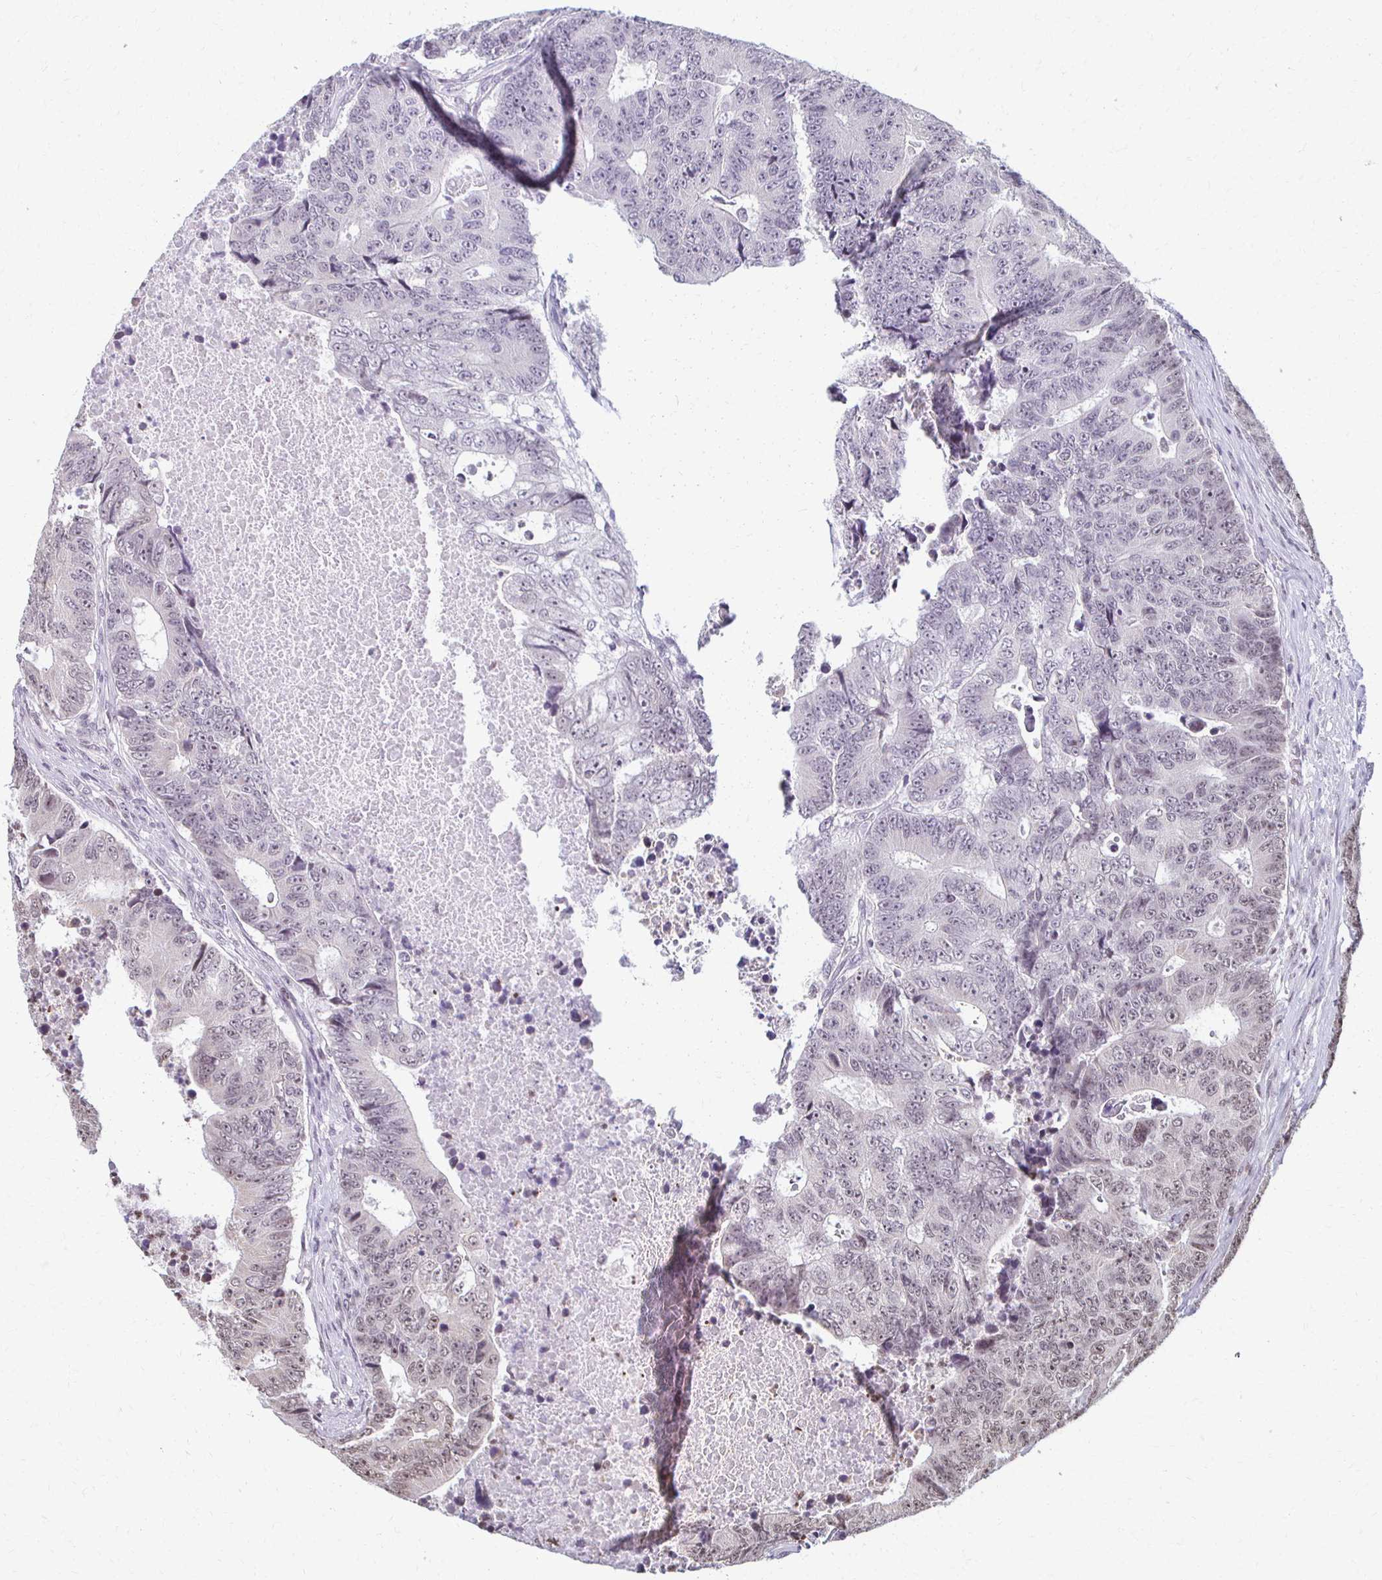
{"staining": {"intensity": "moderate", "quantity": "<25%", "location": "nuclear"}, "tissue": "colorectal cancer", "cell_type": "Tumor cells", "image_type": "cancer", "snomed": [{"axis": "morphology", "description": "Adenocarcinoma, NOS"}, {"axis": "topography", "description": "Colon"}], "caption": "Immunohistochemistry (IHC) (DAB) staining of adenocarcinoma (colorectal) shows moderate nuclear protein expression in approximately <25% of tumor cells.", "gene": "HOXA9", "patient": {"sex": "female", "age": 48}}